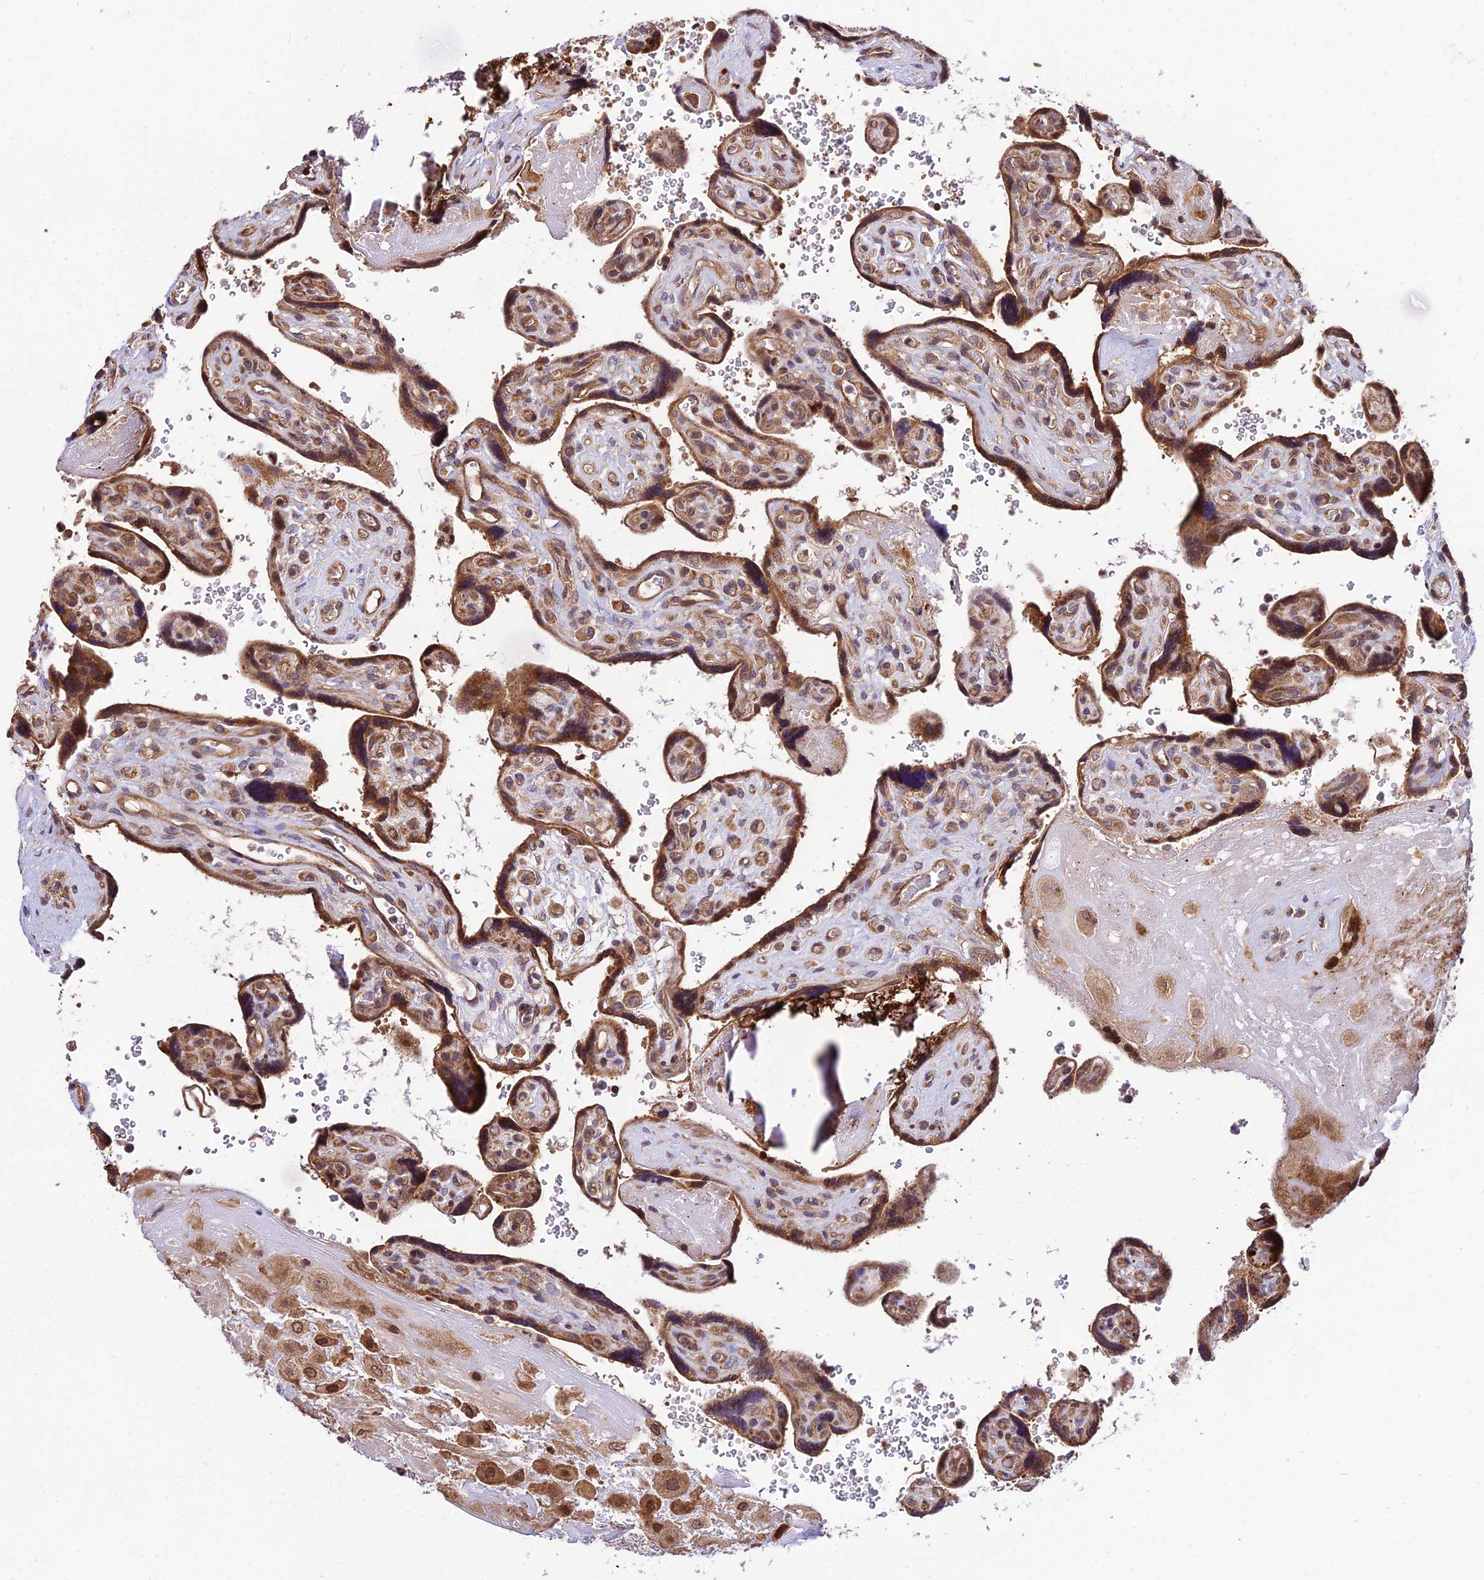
{"staining": {"intensity": "moderate", "quantity": ">75%", "location": "cytoplasmic/membranous,nuclear"}, "tissue": "placenta", "cell_type": "Decidual cells", "image_type": "normal", "snomed": [{"axis": "morphology", "description": "Normal tissue, NOS"}, {"axis": "topography", "description": "Placenta"}], "caption": "The immunohistochemical stain highlights moderate cytoplasmic/membranous,nuclear positivity in decidual cells of benign placenta. (IHC, brightfield microscopy, high magnification).", "gene": "SMG6", "patient": {"sex": "female", "age": 39}}